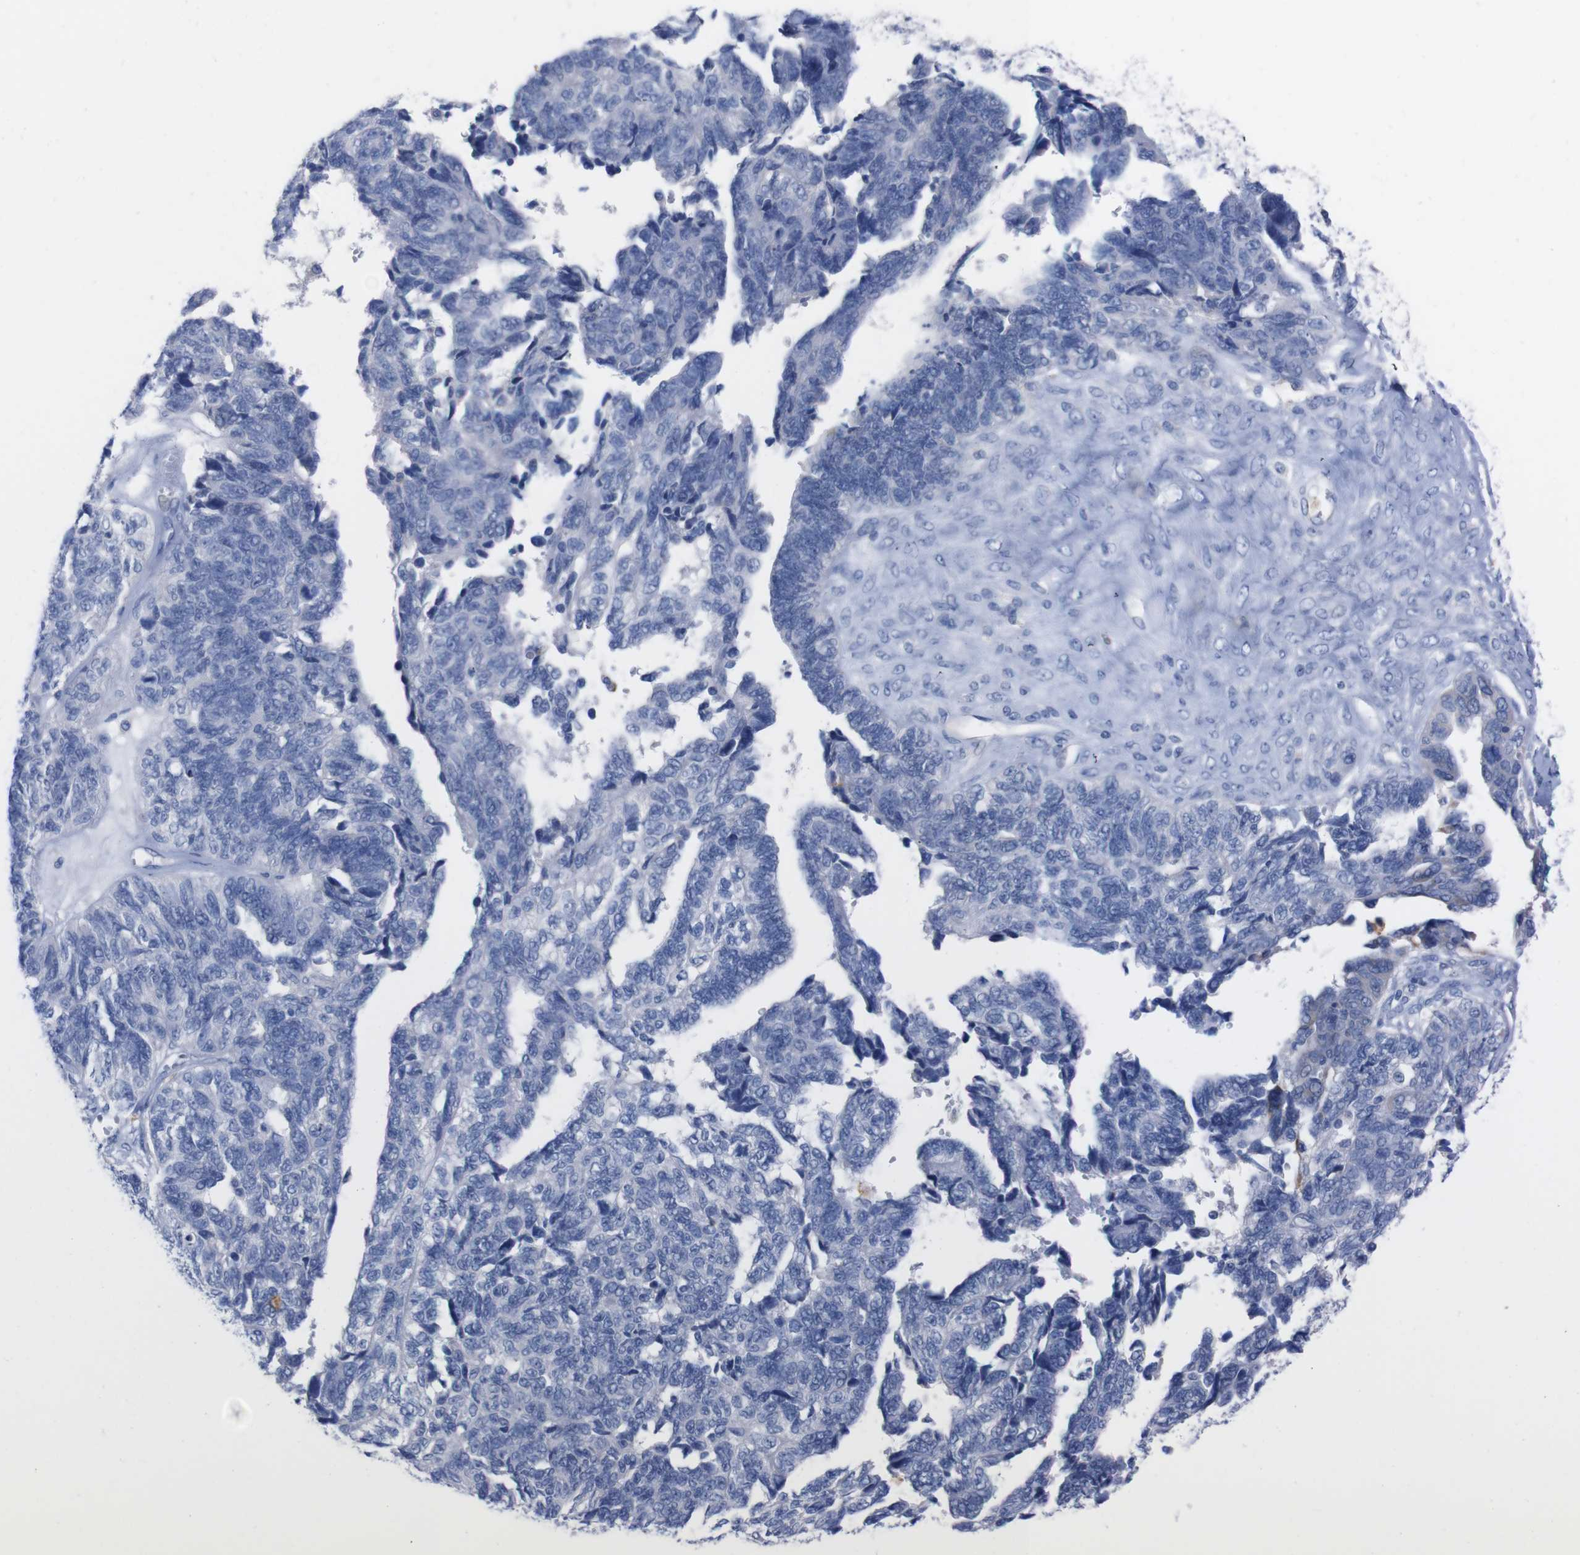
{"staining": {"intensity": "negative", "quantity": "none", "location": "none"}, "tissue": "ovarian cancer", "cell_type": "Tumor cells", "image_type": "cancer", "snomed": [{"axis": "morphology", "description": "Cystadenocarcinoma, serous, NOS"}, {"axis": "topography", "description": "Ovary"}], "caption": "DAB immunohistochemical staining of serous cystadenocarcinoma (ovarian) demonstrates no significant expression in tumor cells.", "gene": "TMEM243", "patient": {"sex": "female", "age": 79}}